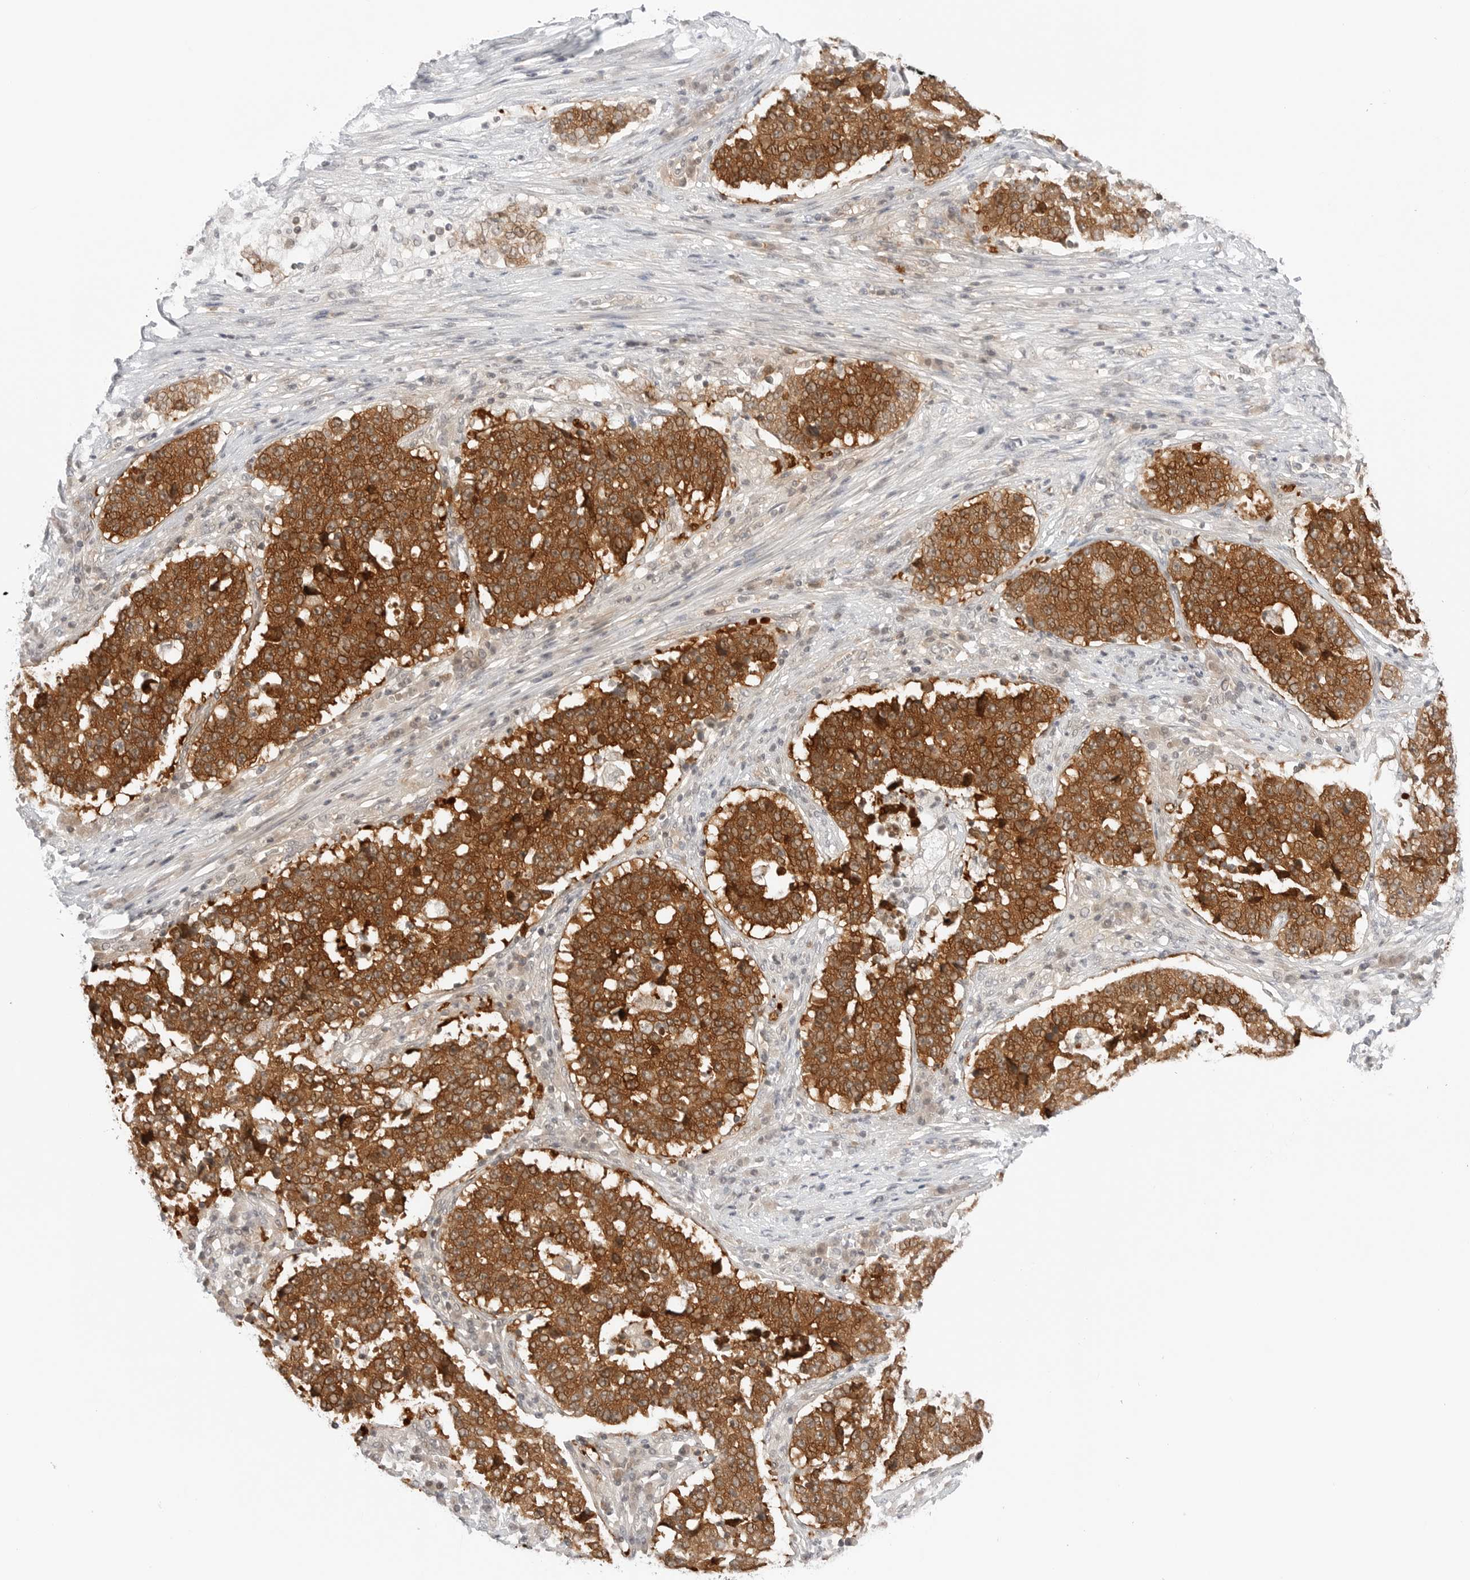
{"staining": {"intensity": "strong", "quantity": ">75%", "location": "cytoplasmic/membranous"}, "tissue": "stomach cancer", "cell_type": "Tumor cells", "image_type": "cancer", "snomed": [{"axis": "morphology", "description": "Adenocarcinoma, NOS"}, {"axis": "topography", "description": "Stomach"}], "caption": "Strong cytoplasmic/membranous staining is identified in approximately >75% of tumor cells in stomach adenocarcinoma. (DAB IHC with brightfield microscopy, high magnification).", "gene": "NUDC", "patient": {"sex": "male", "age": 59}}